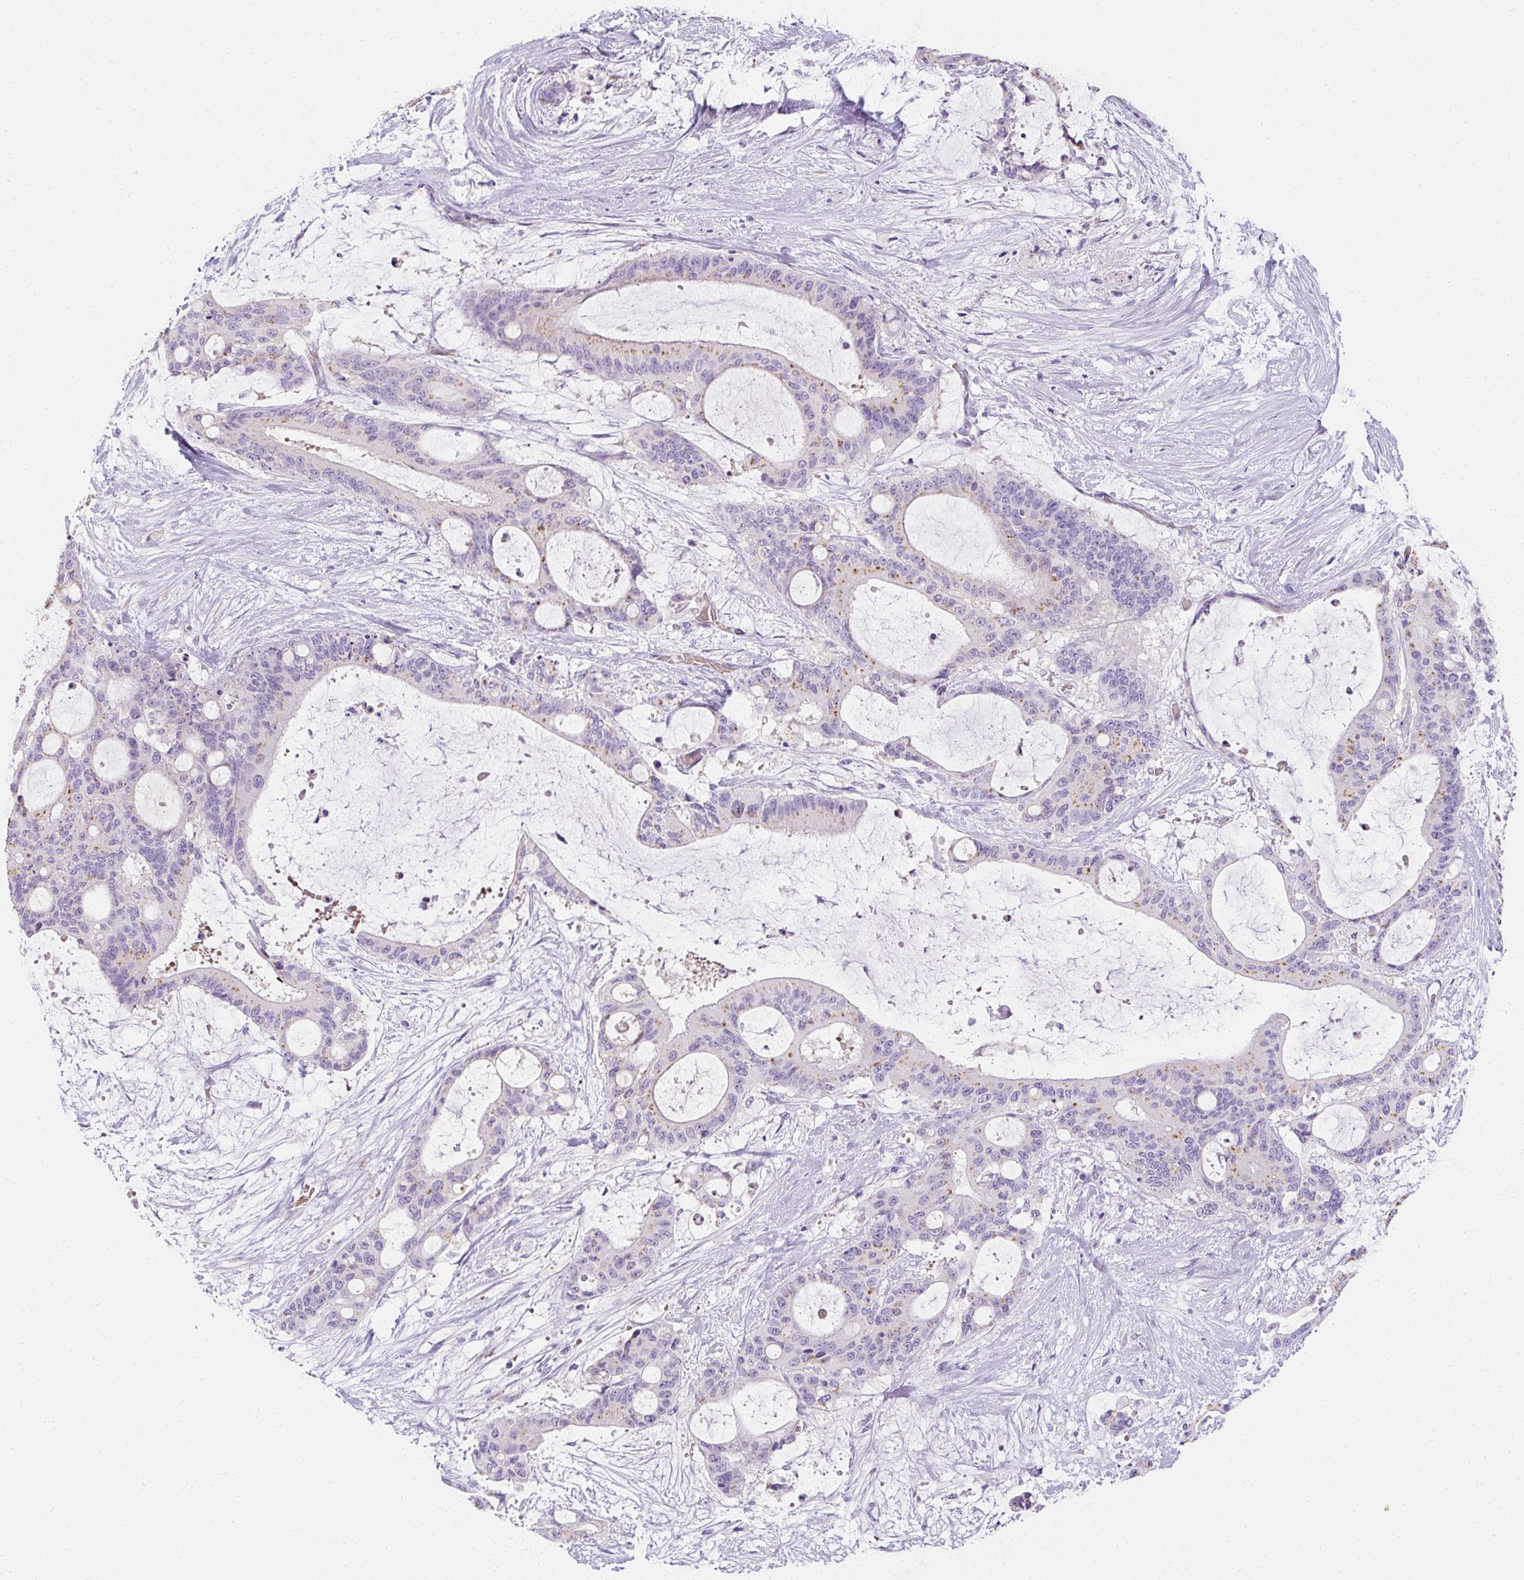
{"staining": {"intensity": "moderate", "quantity": "25%-75%", "location": "cytoplasmic/membranous"}, "tissue": "liver cancer", "cell_type": "Tumor cells", "image_type": "cancer", "snomed": [{"axis": "morphology", "description": "Normal tissue, NOS"}, {"axis": "morphology", "description": "Cholangiocarcinoma"}, {"axis": "topography", "description": "Liver"}, {"axis": "topography", "description": "Peripheral nerve tissue"}], "caption": "IHC of human cholangiocarcinoma (liver) displays medium levels of moderate cytoplasmic/membranous staining in about 25%-75% of tumor cells.", "gene": "DTX4", "patient": {"sex": "female", "age": 73}}